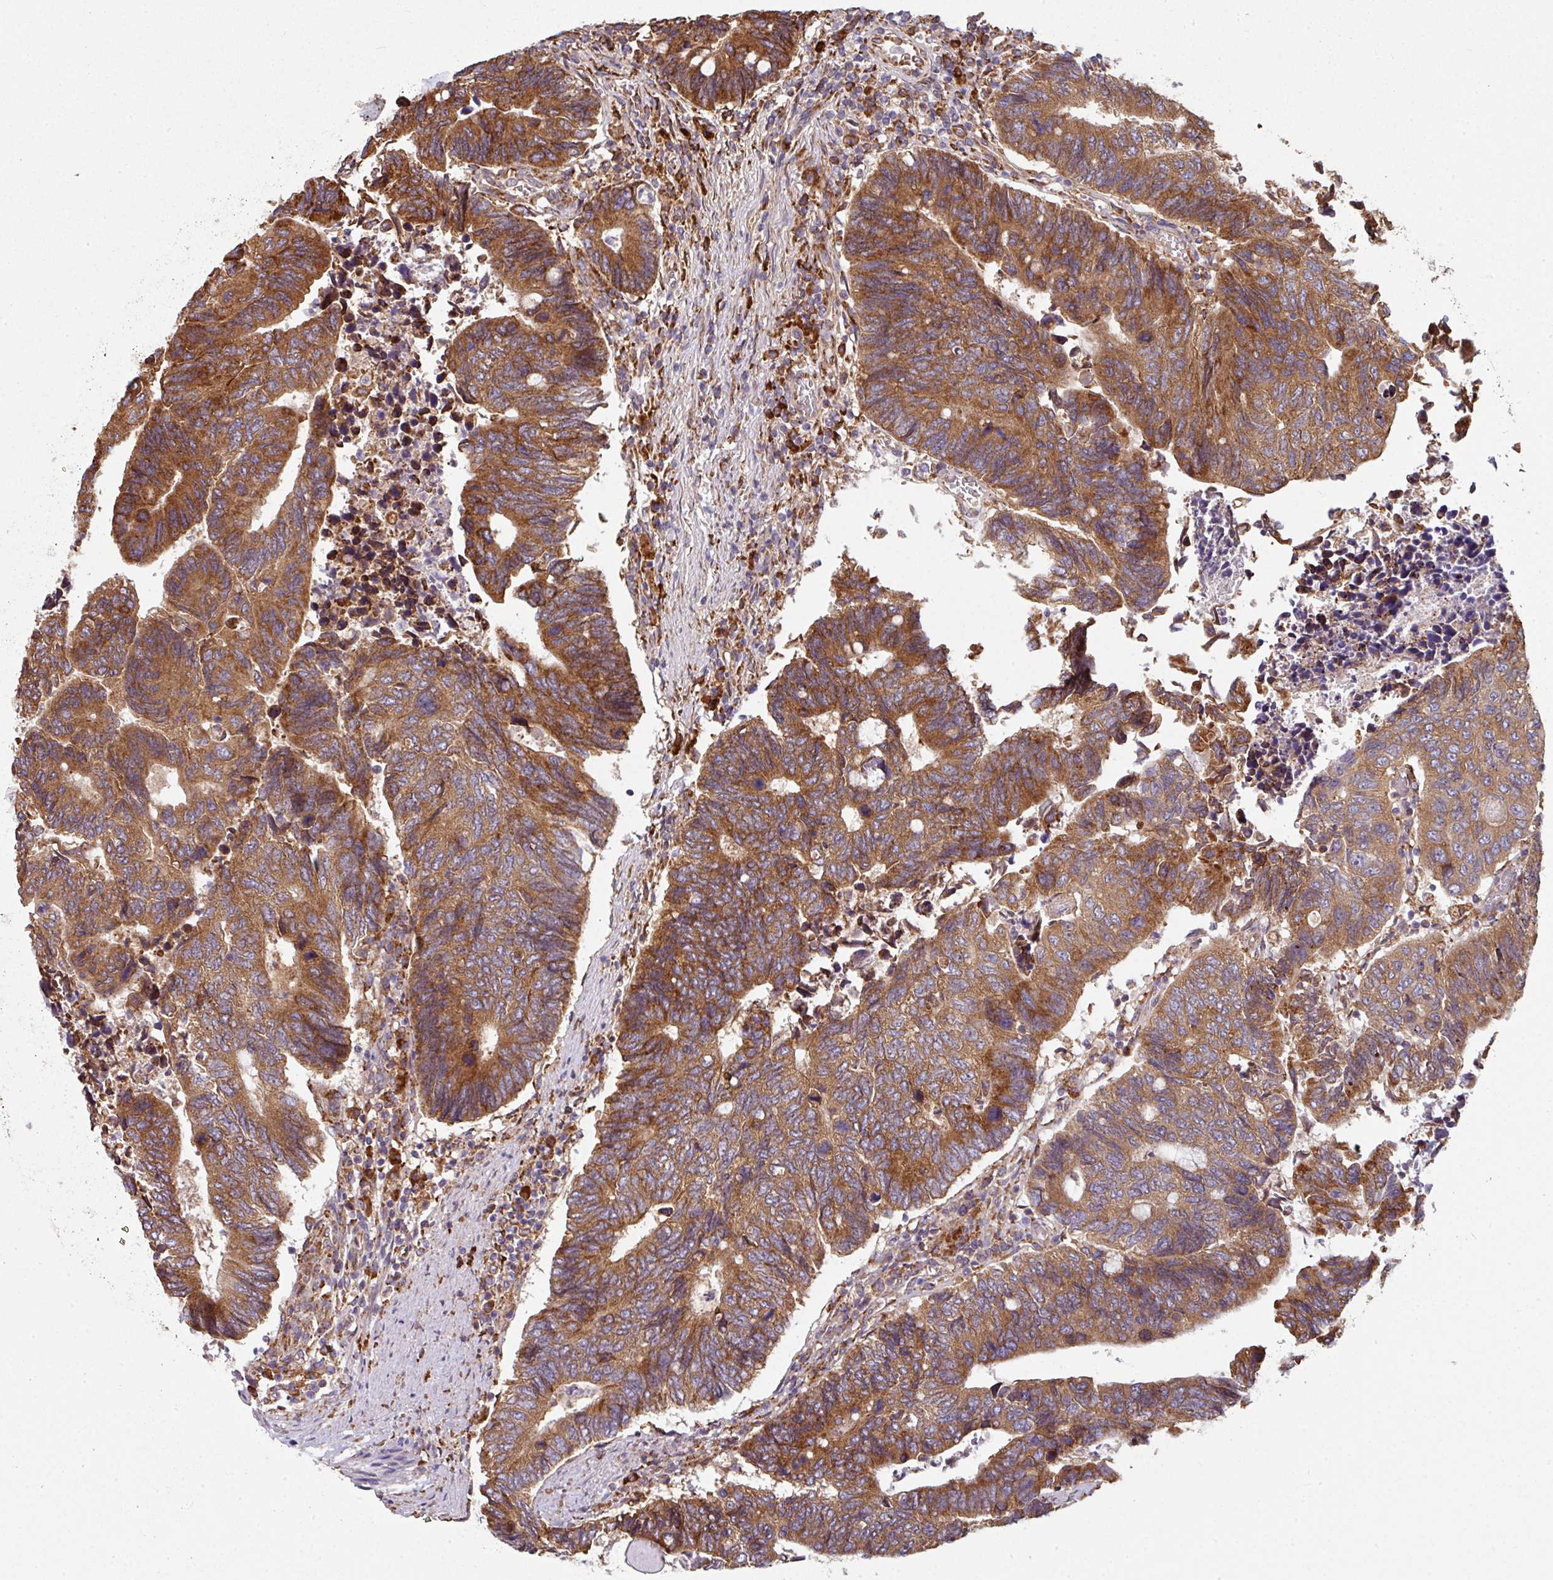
{"staining": {"intensity": "strong", "quantity": ">75%", "location": "cytoplasmic/membranous"}, "tissue": "colorectal cancer", "cell_type": "Tumor cells", "image_type": "cancer", "snomed": [{"axis": "morphology", "description": "Adenocarcinoma, NOS"}, {"axis": "topography", "description": "Colon"}], "caption": "Immunohistochemistry (DAB) staining of human colorectal adenocarcinoma shows strong cytoplasmic/membranous protein staining in approximately >75% of tumor cells.", "gene": "FAT4", "patient": {"sex": "male", "age": 87}}